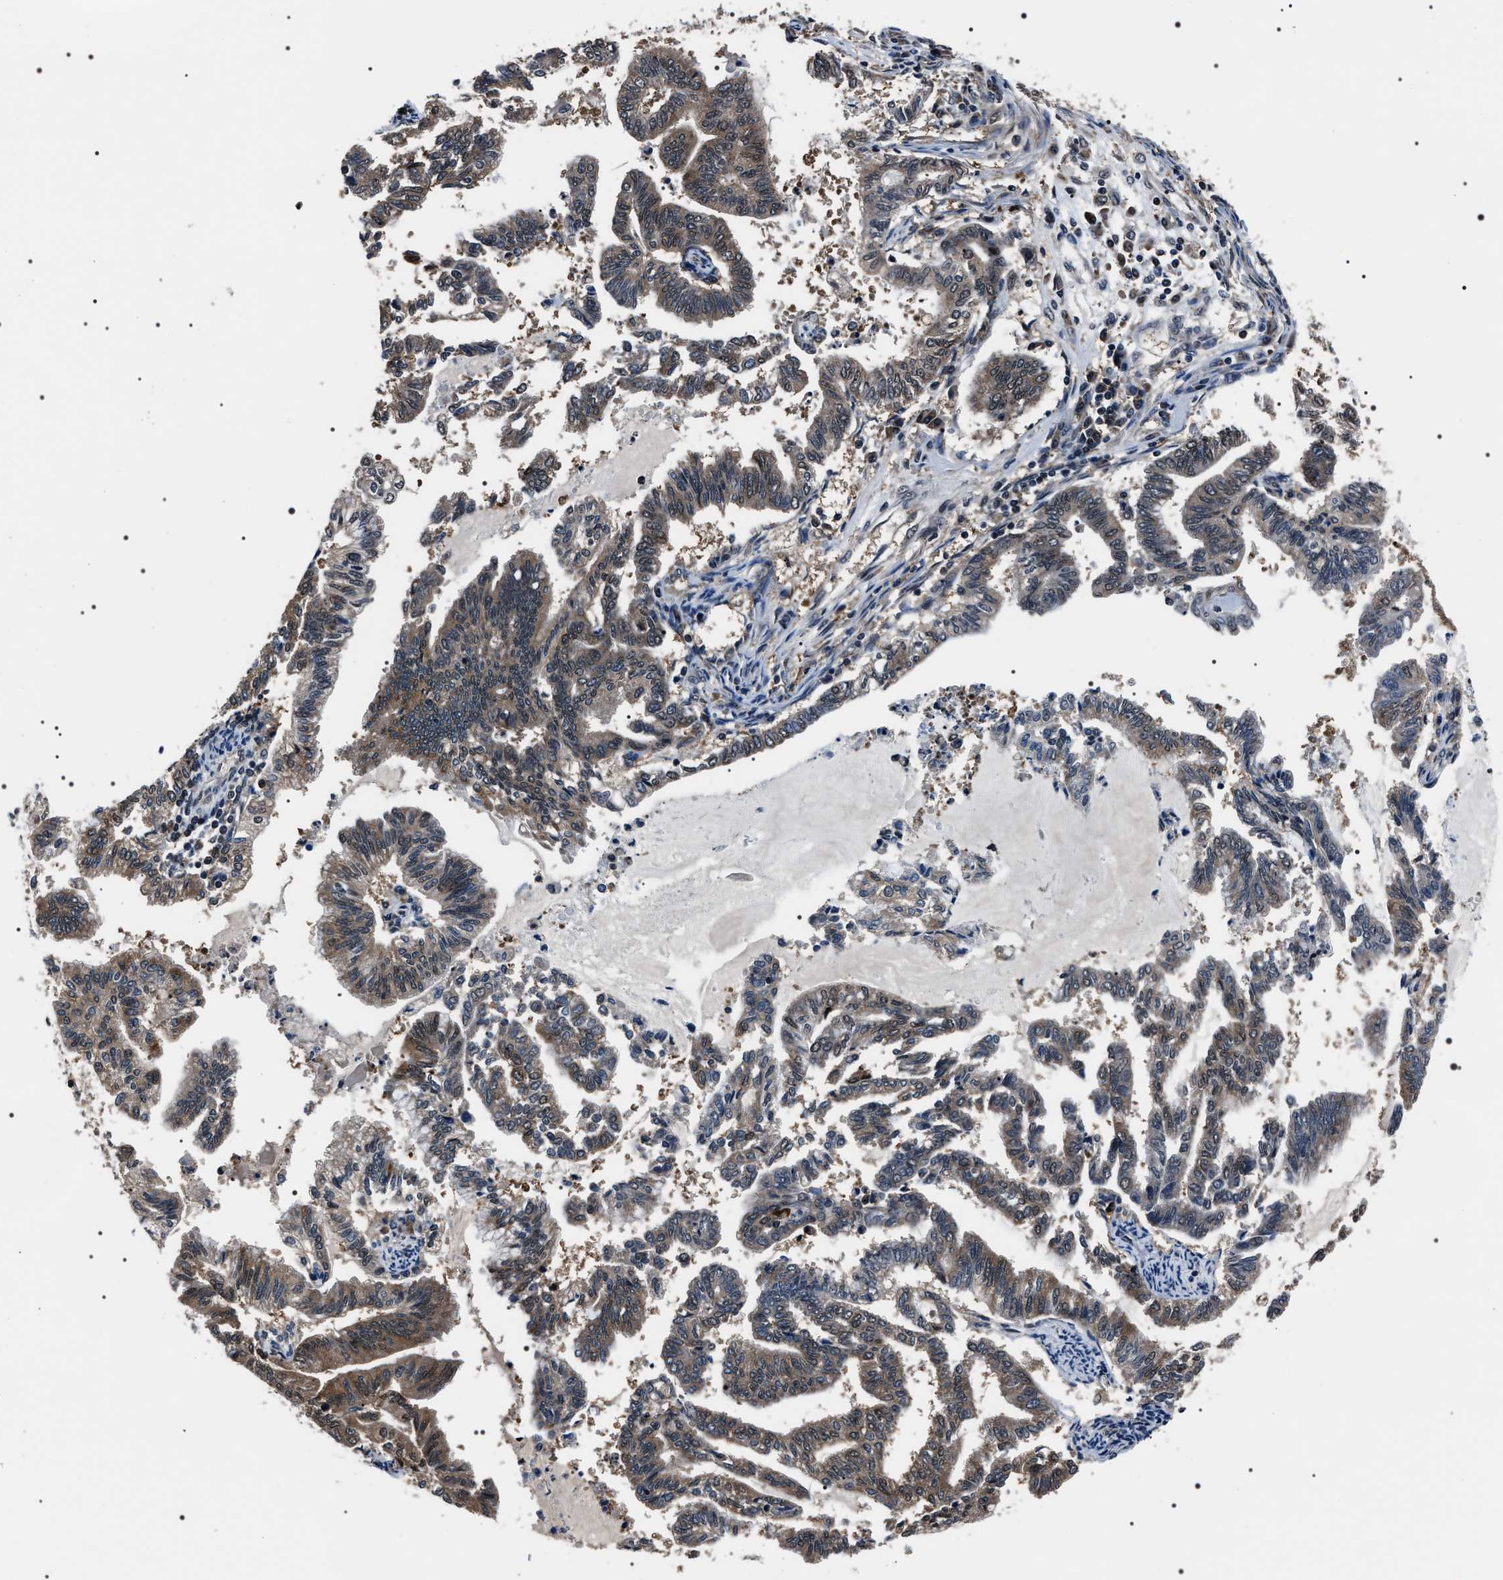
{"staining": {"intensity": "moderate", "quantity": ">75%", "location": "cytoplasmic/membranous,nuclear"}, "tissue": "endometrial cancer", "cell_type": "Tumor cells", "image_type": "cancer", "snomed": [{"axis": "morphology", "description": "Adenocarcinoma, NOS"}, {"axis": "topography", "description": "Endometrium"}], "caption": "Endometrial adenocarcinoma tissue displays moderate cytoplasmic/membranous and nuclear expression in approximately >75% of tumor cells, visualized by immunohistochemistry. (DAB (3,3'-diaminobenzidine) IHC, brown staining for protein, blue staining for nuclei).", "gene": "SIPA1", "patient": {"sex": "female", "age": 79}}